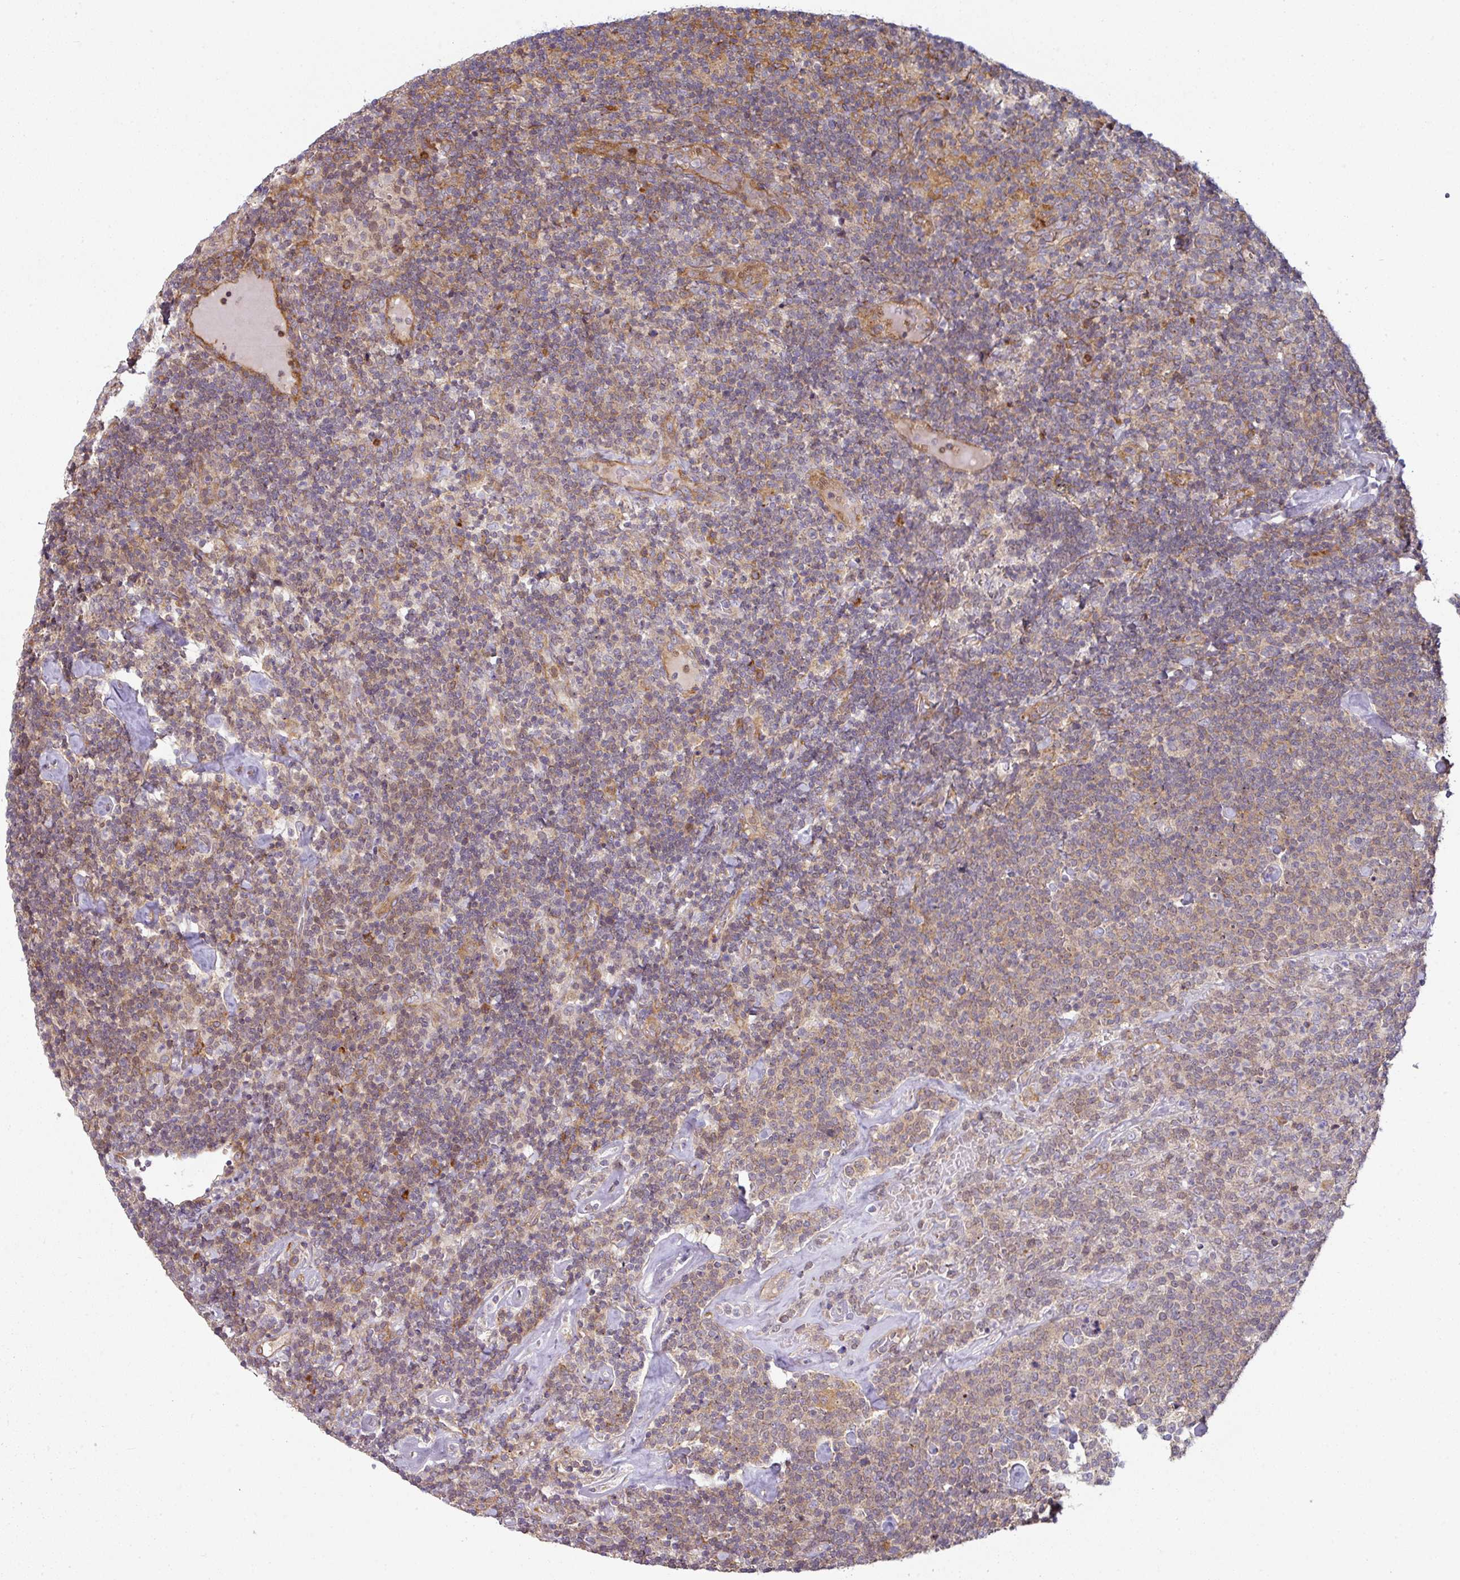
{"staining": {"intensity": "weak", "quantity": "25%-75%", "location": "cytoplasmic/membranous"}, "tissue": "lymphoma", "cell_type": "Tumor cells", "image_type": "cancer", "snomed": [{"axis": "morphology", "description": "Malignant lymphoma, non-Hodgkin's type, High grade"}, {"axis": "topography", "description": "Lymph node"}], "caption": "Weak cytoplasmic/membranous staining is present in approximately 25%-75% of tumor cells in lymphoma. Nuclei are stained in blue.", "gene": "CASP2", "patient": {"sex": "male", "age": 61}}